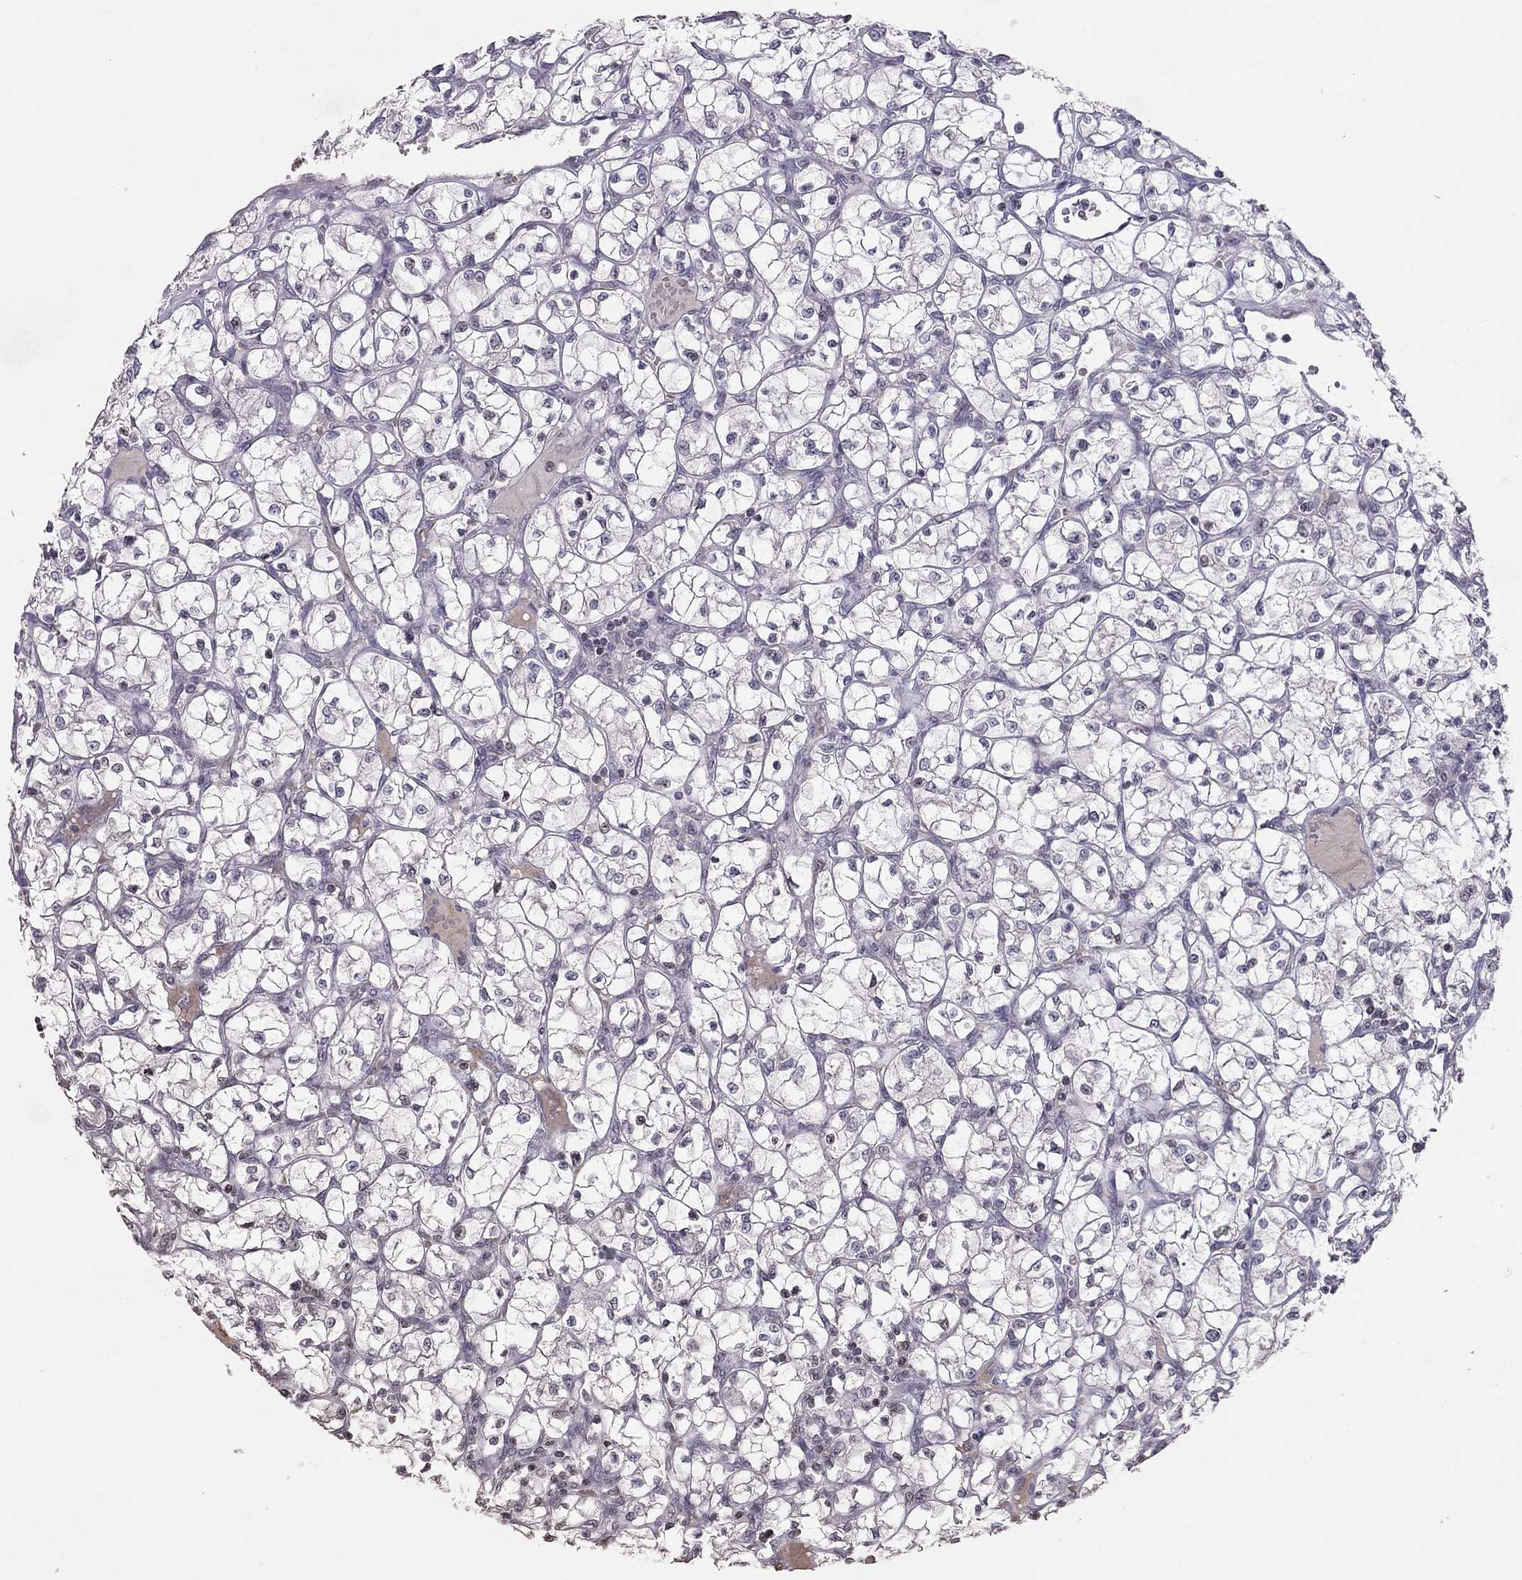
{"staining": {"intensity": "negative", "quantity": "none", "location": "none"}, "tissue": "renal cancer", "cell_type": "Tumor cells", "image_type": "cancer", "snomed": [{"axis": "morphology", "description": "Adenocarcinoma, NOS"}, {"axis": "topography", "description": "Kidney"}], "caption": "A micrograph of human adenocarcinoma (renal) is negative for staining in tumor cells.", "gene": "TSHB", "patient": {"sex": "female", "age": 64}}